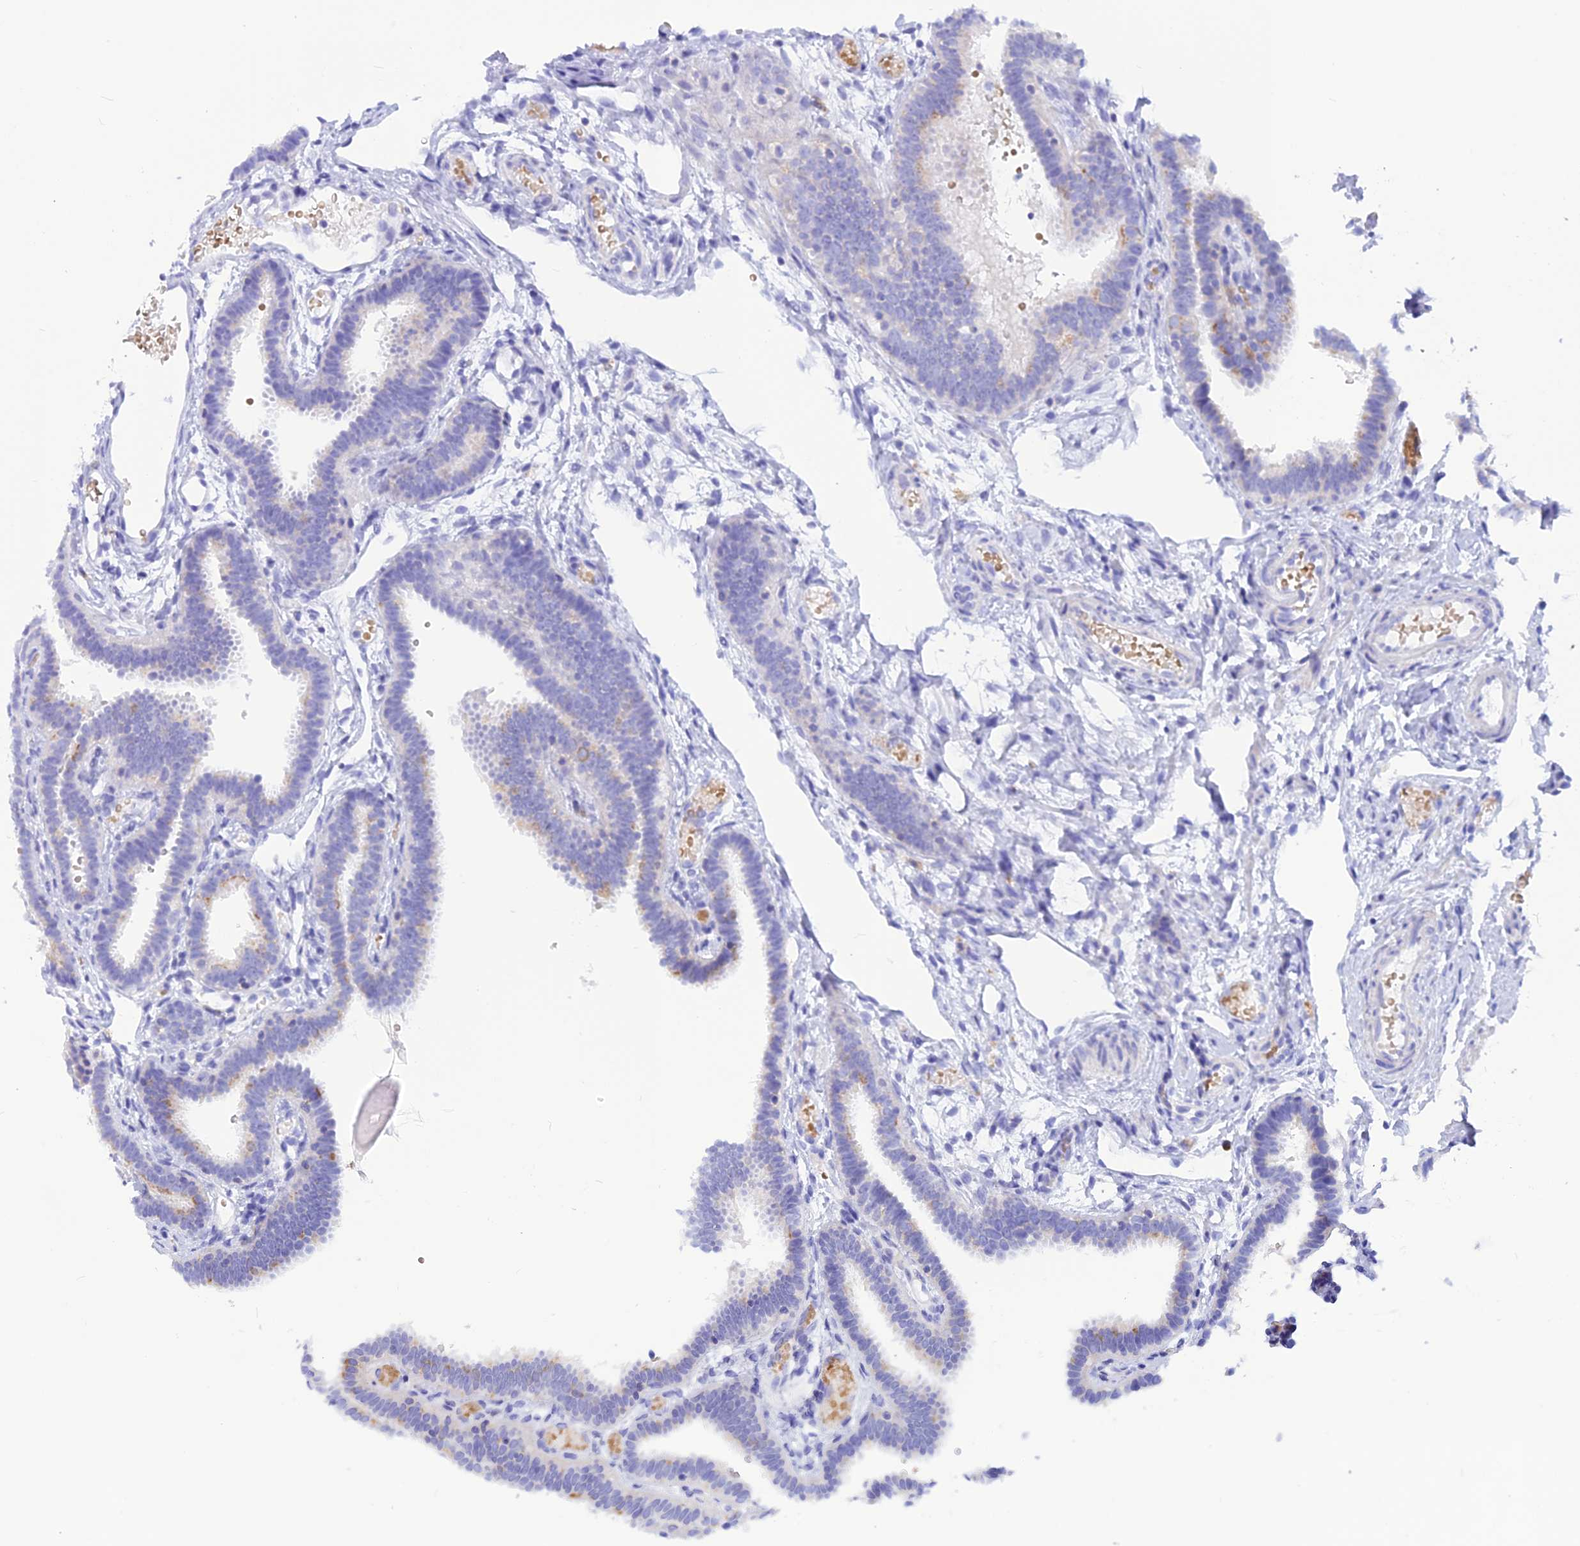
{"staining": {"intensity": "negative", "quantity": "none", "location": "none"}, "tissue": "fallopian tube", "cell_type": "Glandular cells", "image_type": "normal", "snomed": [{"axis": "morphology", "description": "Normal tissue, NOS"}, {"axis": "topography", "description": "Fallopian tube"}], "caption": "DAB immunohistochemical staining of normal fallopian tube reveals no significant expression in glandular cells.", "gene": "GLYATL1B", "patient": {"sex": "female", "age": 37}}